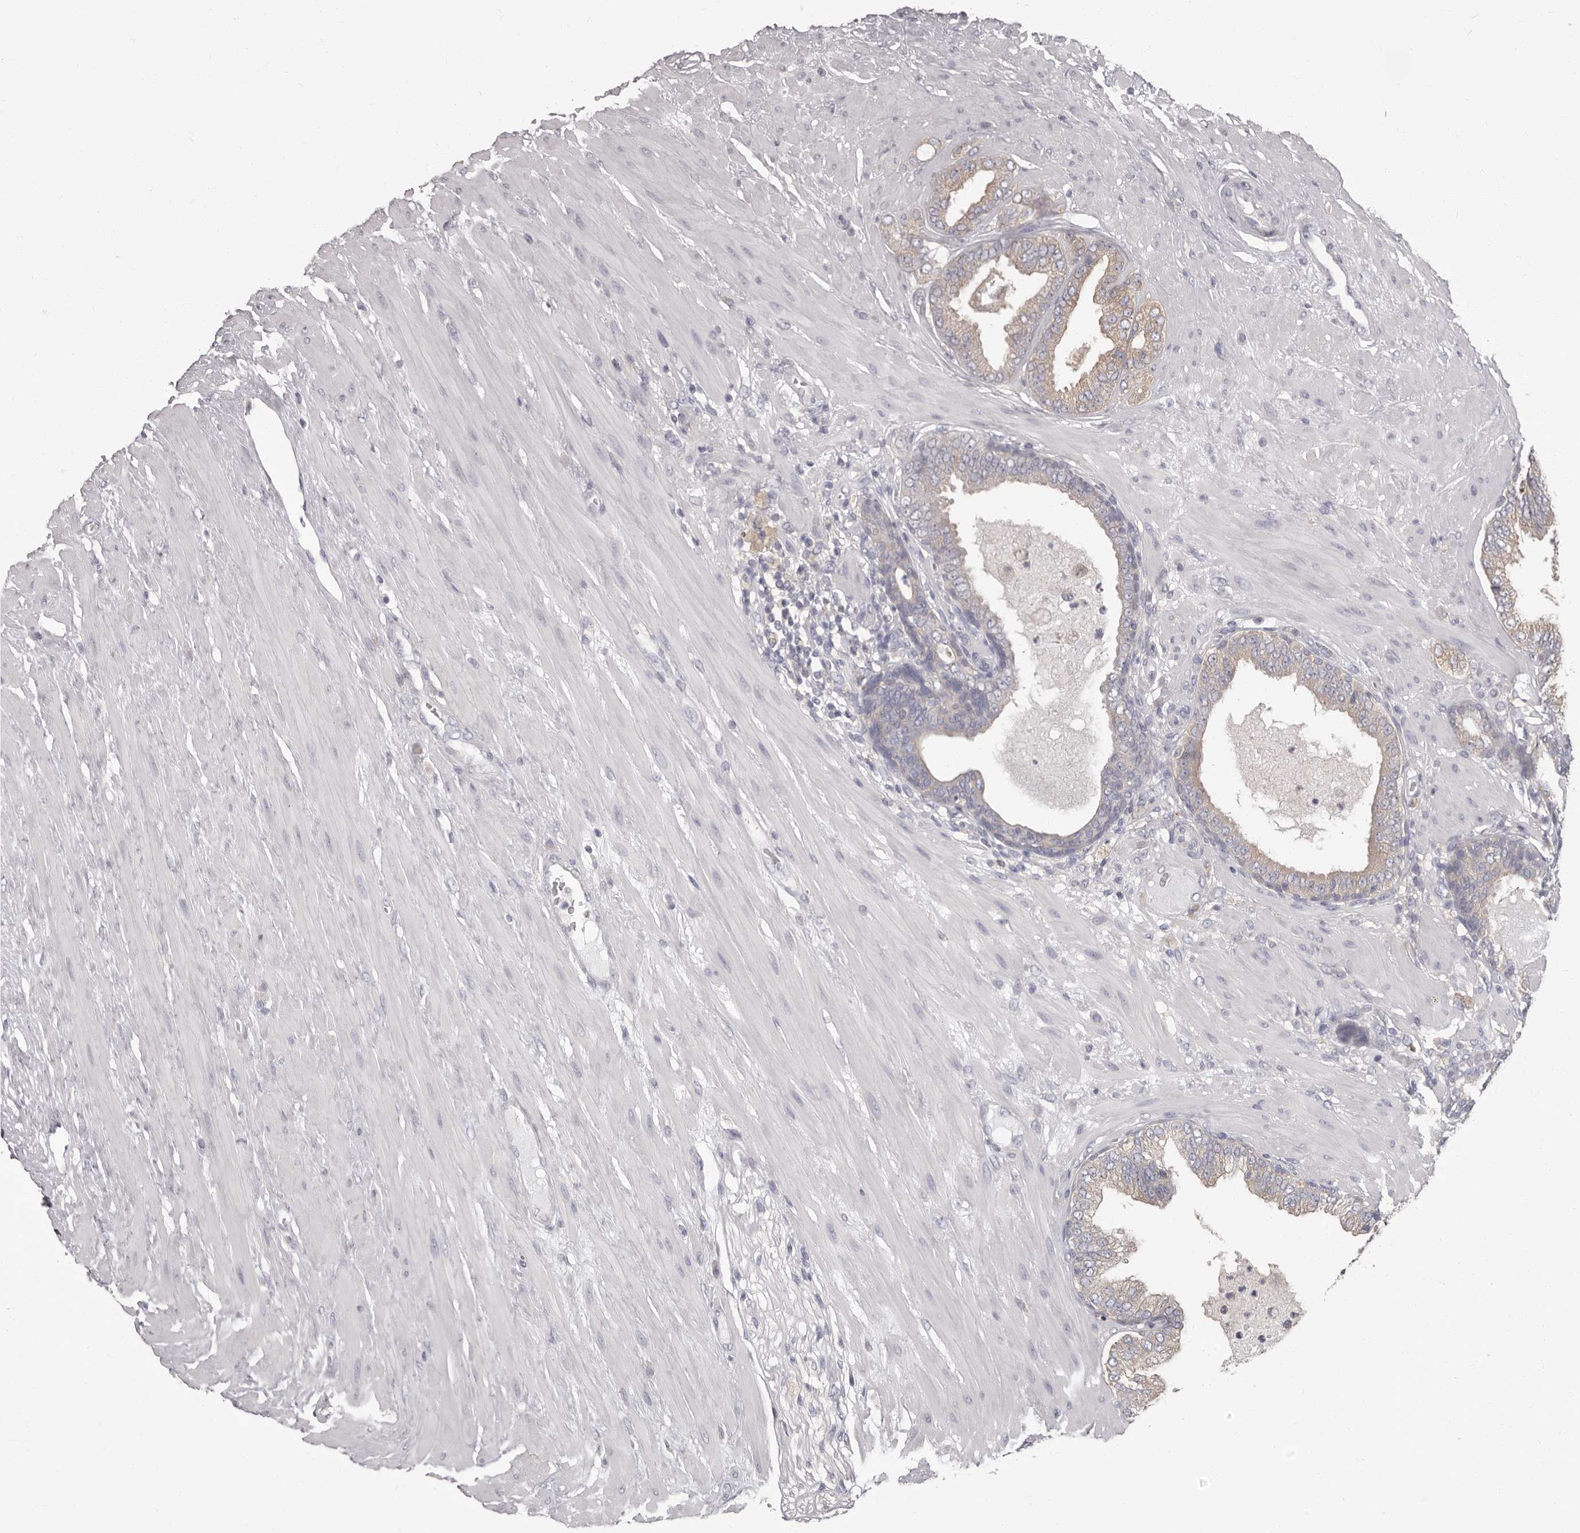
{"staining": {"intensity": "moderate", "quantity": "25%-75%", "location": "cytoplasmic/membranous"}, "tissue": "prostate cancer", "cell_type": "Tumor cells", "image_type": "cancer", "snomed": [{"axis": "morphology", "description": "Adenocarcinoma, Low grade"}, {"axis": "topography", "description": "Prostate"}], "caption": "IHC of low-grade adenocarcinoma (prostate) exhibits medium levels of moderate cytoplasmic/membranous staining in about 25%-75% of tumor cells. (DAB (3,3'-diaminobenzidine) = brown stain, brightfield microscopy at high magnification).", "gene": "APEH", "patient": {"sex": "male", "age": 63}}